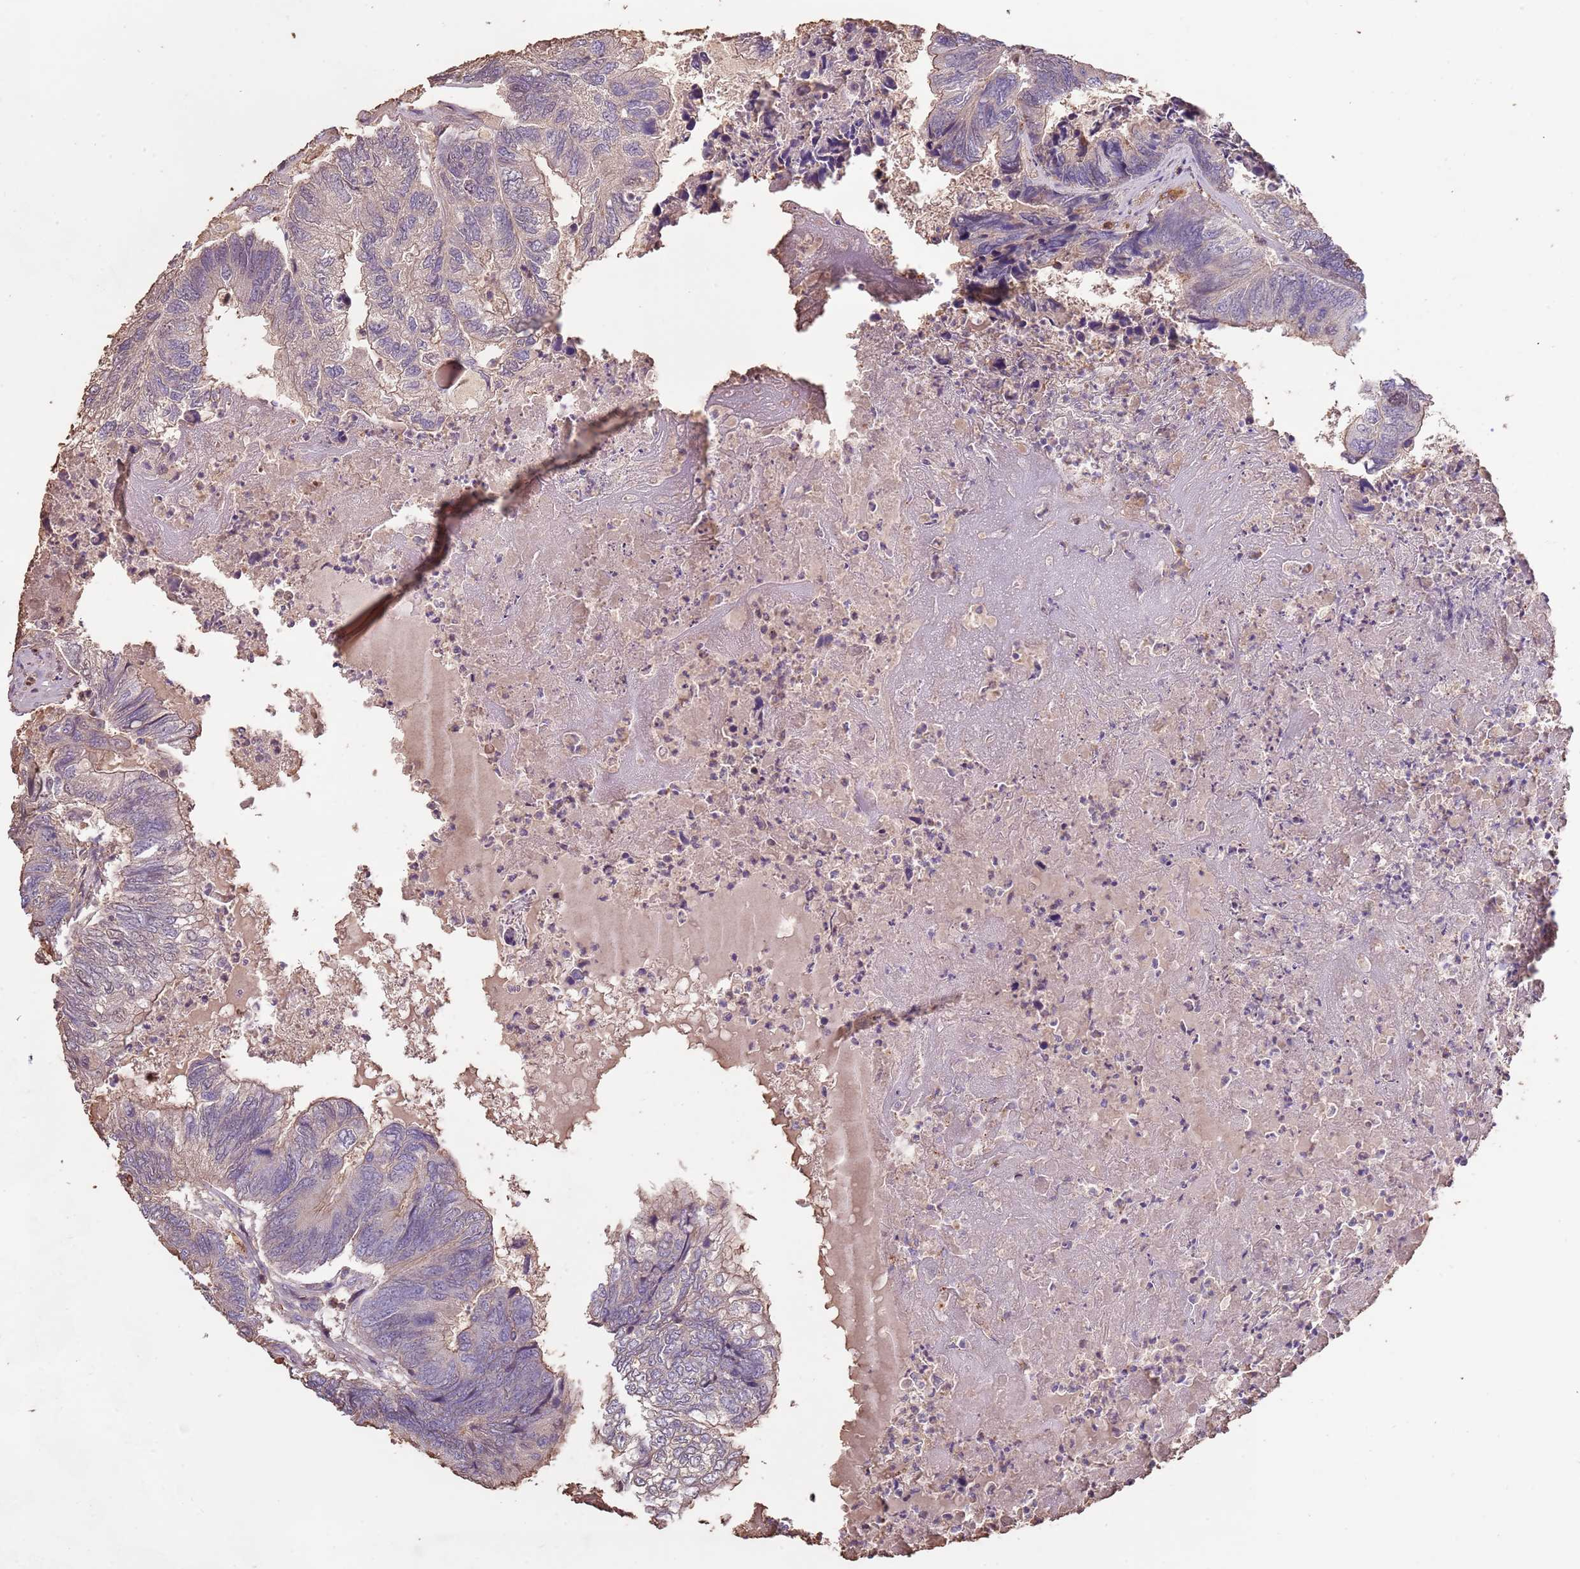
{"staining": {"intensity": "weak", "quantity": "25%-75%", "location": "cytoplasmic/membranous"}, "tissue": "colorectal cancer", "cell_type": "Tumor cells", "image_type": "cancer", "snomed": [{"axis": "morphology", "description": "Adenocarcinoma, NOS"}, {"axis": "topography", "description": "Colon"}], "caption": "Adenocarcinoma (colorectal) tissue exhibits weak cytoplasmic/membranous staining in approximately 25%-75% of tumor cells (brown staining indicates protein expression, while blue staining denotes nuclei).", "gene": "FECH", "patient": {"sex": "female", "age": 67}}